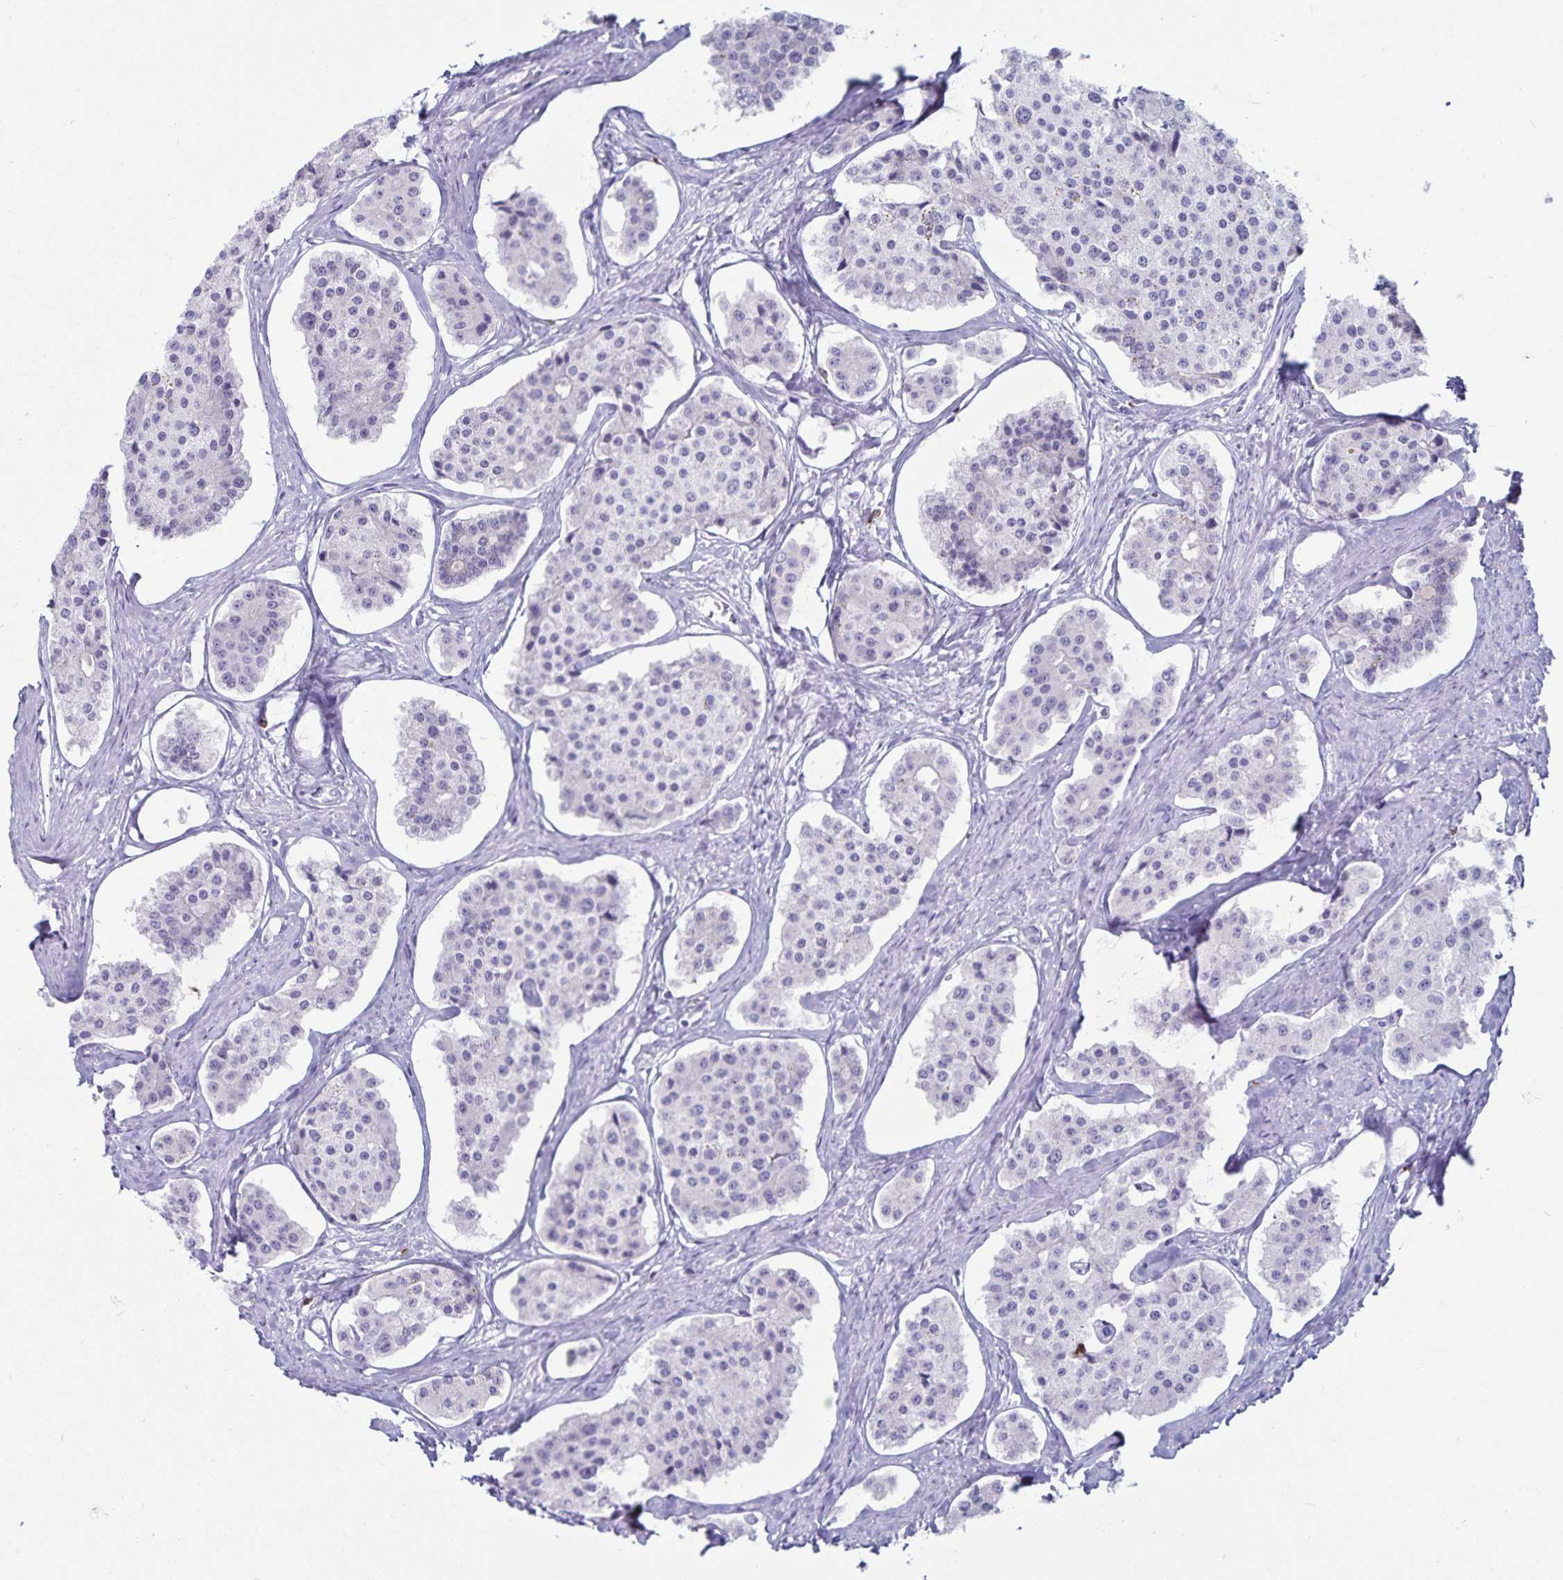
{"staining": {"intensity": "negative", "quantity": "none", "location": "none"}, "tissue": "carcinoid", "cell_type": "Tumor cells", "image_type": "cancer", "snomed": [{"axis": "morphology", "description": "Carcinoid, malignant, NOS"}, {"axis": "topography", "description": "Small intestine"}], "caption": "Immunohistochemistry (IHC) micrograph of malignant carcinoid stained for a protein (brown), which demonstrates no staining in tumor cells. The staining was performed using DAB to visualize the protein expression in brown, while the nuclei were stained in blue with hematoxylin (Magnification: 20x).", "gene": "GNLY", "patient": {"sex": "female", "age": 65}}